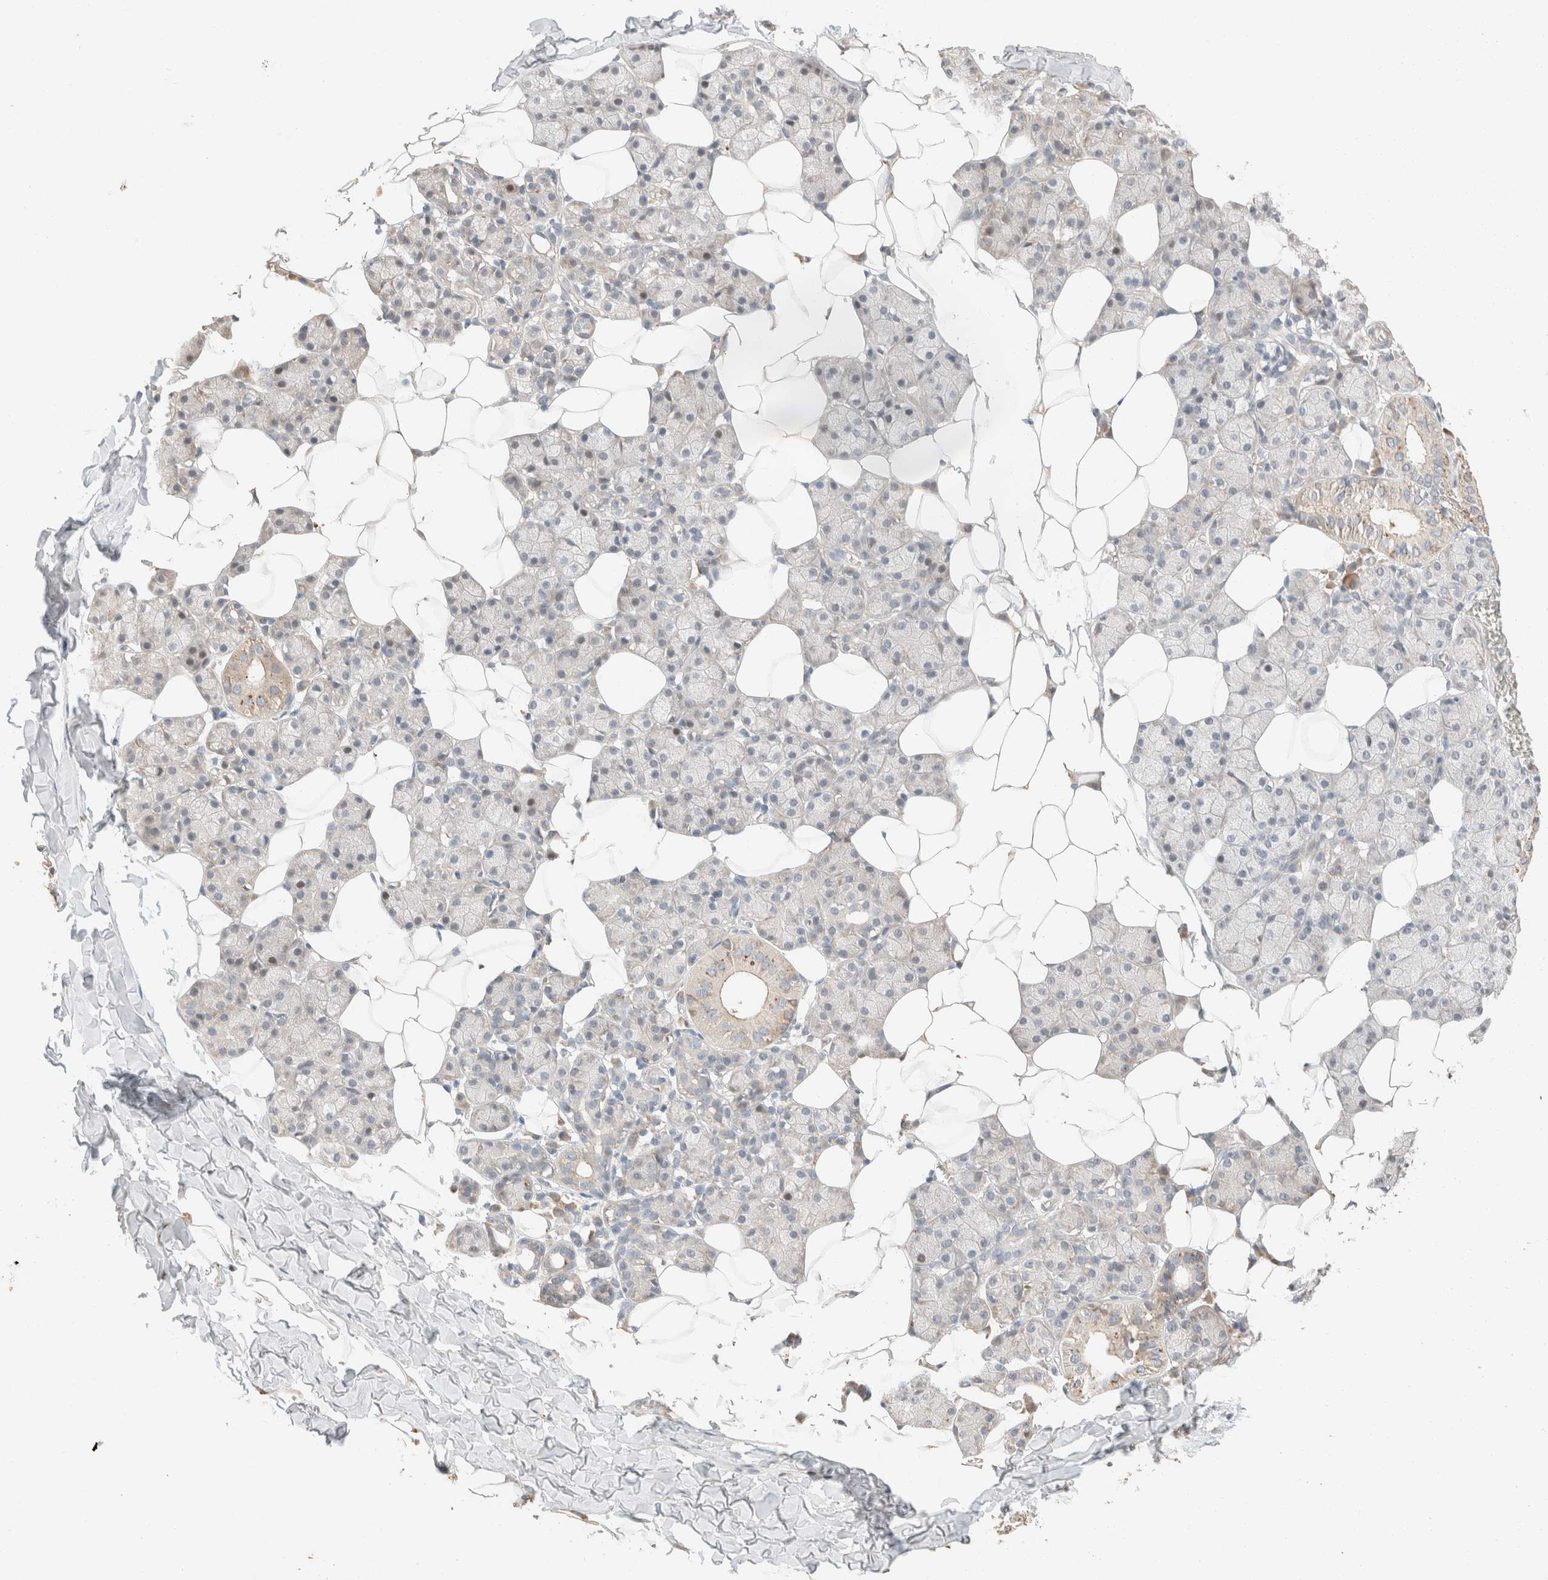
{"staining": {"intensity": "weak", "quantity": "<25%", "location": "cytoplasmic/membranous,nuclear"}, "tissue": "salivary gland", "cell_type": "Glandular cells", "image_type": "normal", "snomed": [{"axis": "morphology", "description": "Normal tissue, NOS"}, {"axis": "topography", "description": "Salivary gland"}], "caption": "Glandular cells show no significant protein positivity in benign salivary gland. The staining is performed using DAB brown chromogen with nuclei counter-stained in using hematoxylin.", "gene": "TUBD1", "patient": {"sex": "female", "age": 33}}